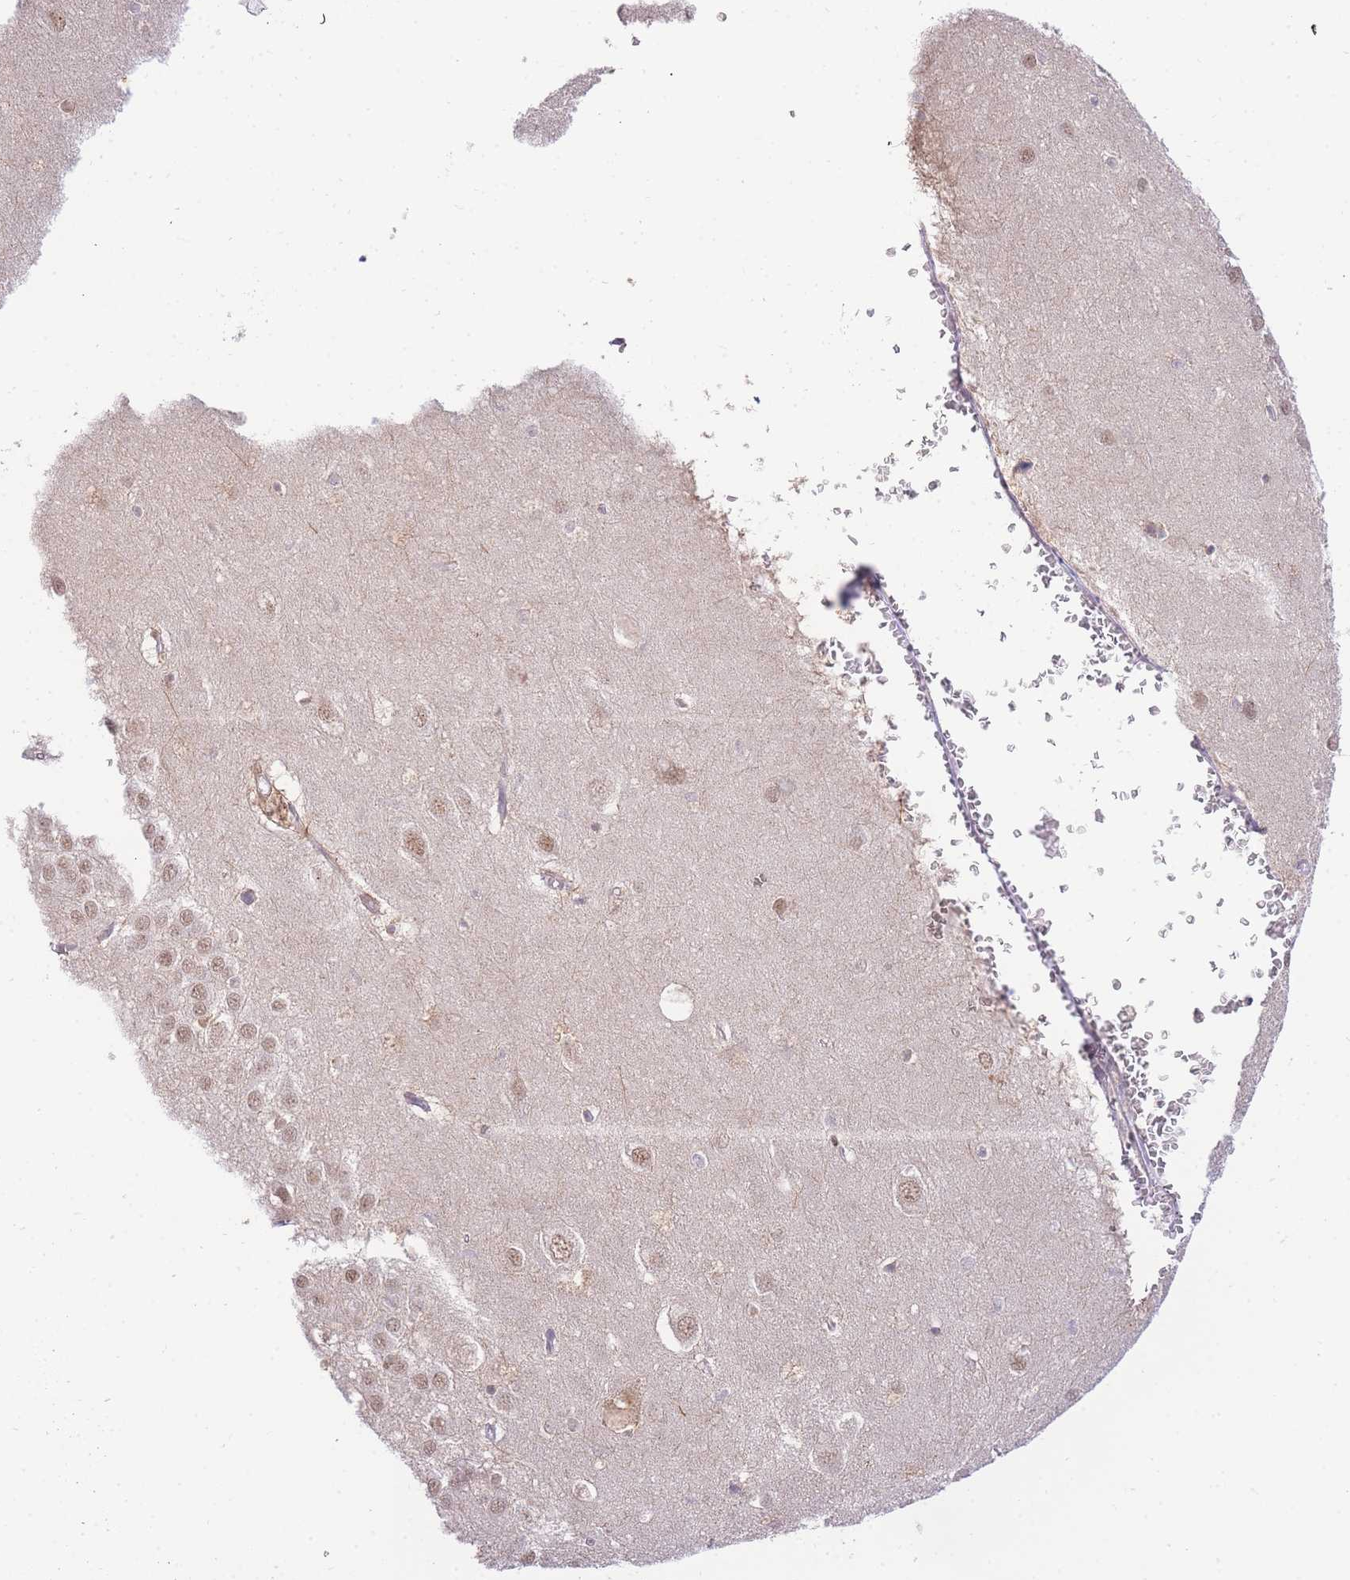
{"staining": {"intensity": "negative", "quantity": "none", "location": "none"}, "tissue": "hippocampus", "cell_type": "Glial cells", "image_type": "normal", "snomed": [{"axis": "morphology", "description": "Normal tissue, NOS"}, {"axis": "topography", "description": "Hippocampus"}], "caption": "The micrograph exhibits no significant expression in glial cells of hippocampus. (DAB (3,3'-diaminobenzidine) immunohistochemistry (IHC), high magnification).", "gene": "PUS10", "patient": {"sex": "female", "age": 64}}